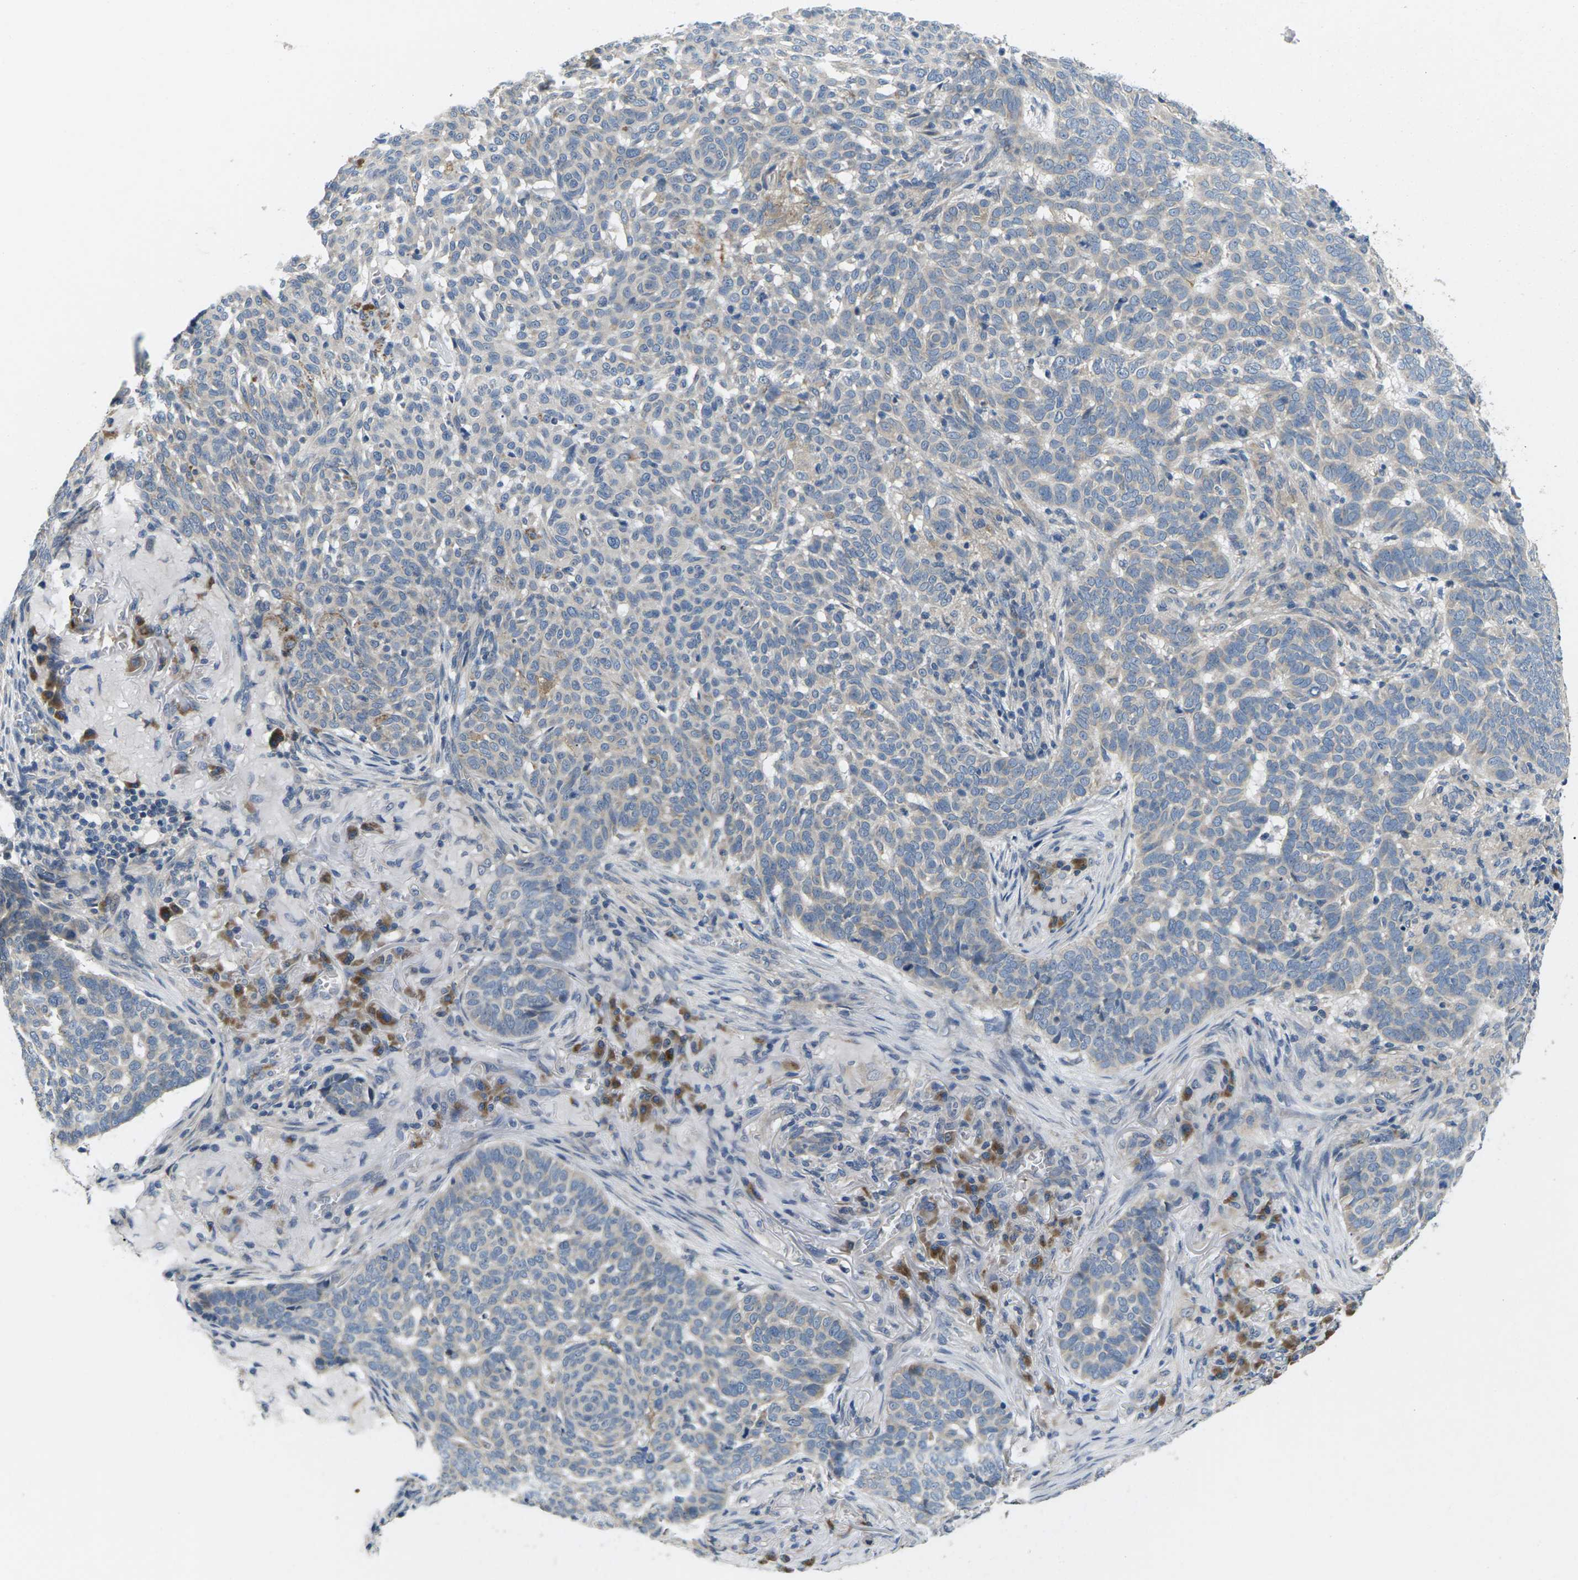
{"staining": {"intensity": "negative", "quantity": "none", "location": "none"}, "tissue": "skin cancer", "cell_type": "Tumor cells", "image_type": "cancer", "snomed": [{"axis": "morphology", "description": "Basal cell carcinoma"}, {"axis": "topography", "description": "Skin"}], "caption": "Tumor cells show no significant protein positivity in skin basal cell carcinoma.", "gene": "ERGIC3", "patient": {"sex": "male", "age": 85}}